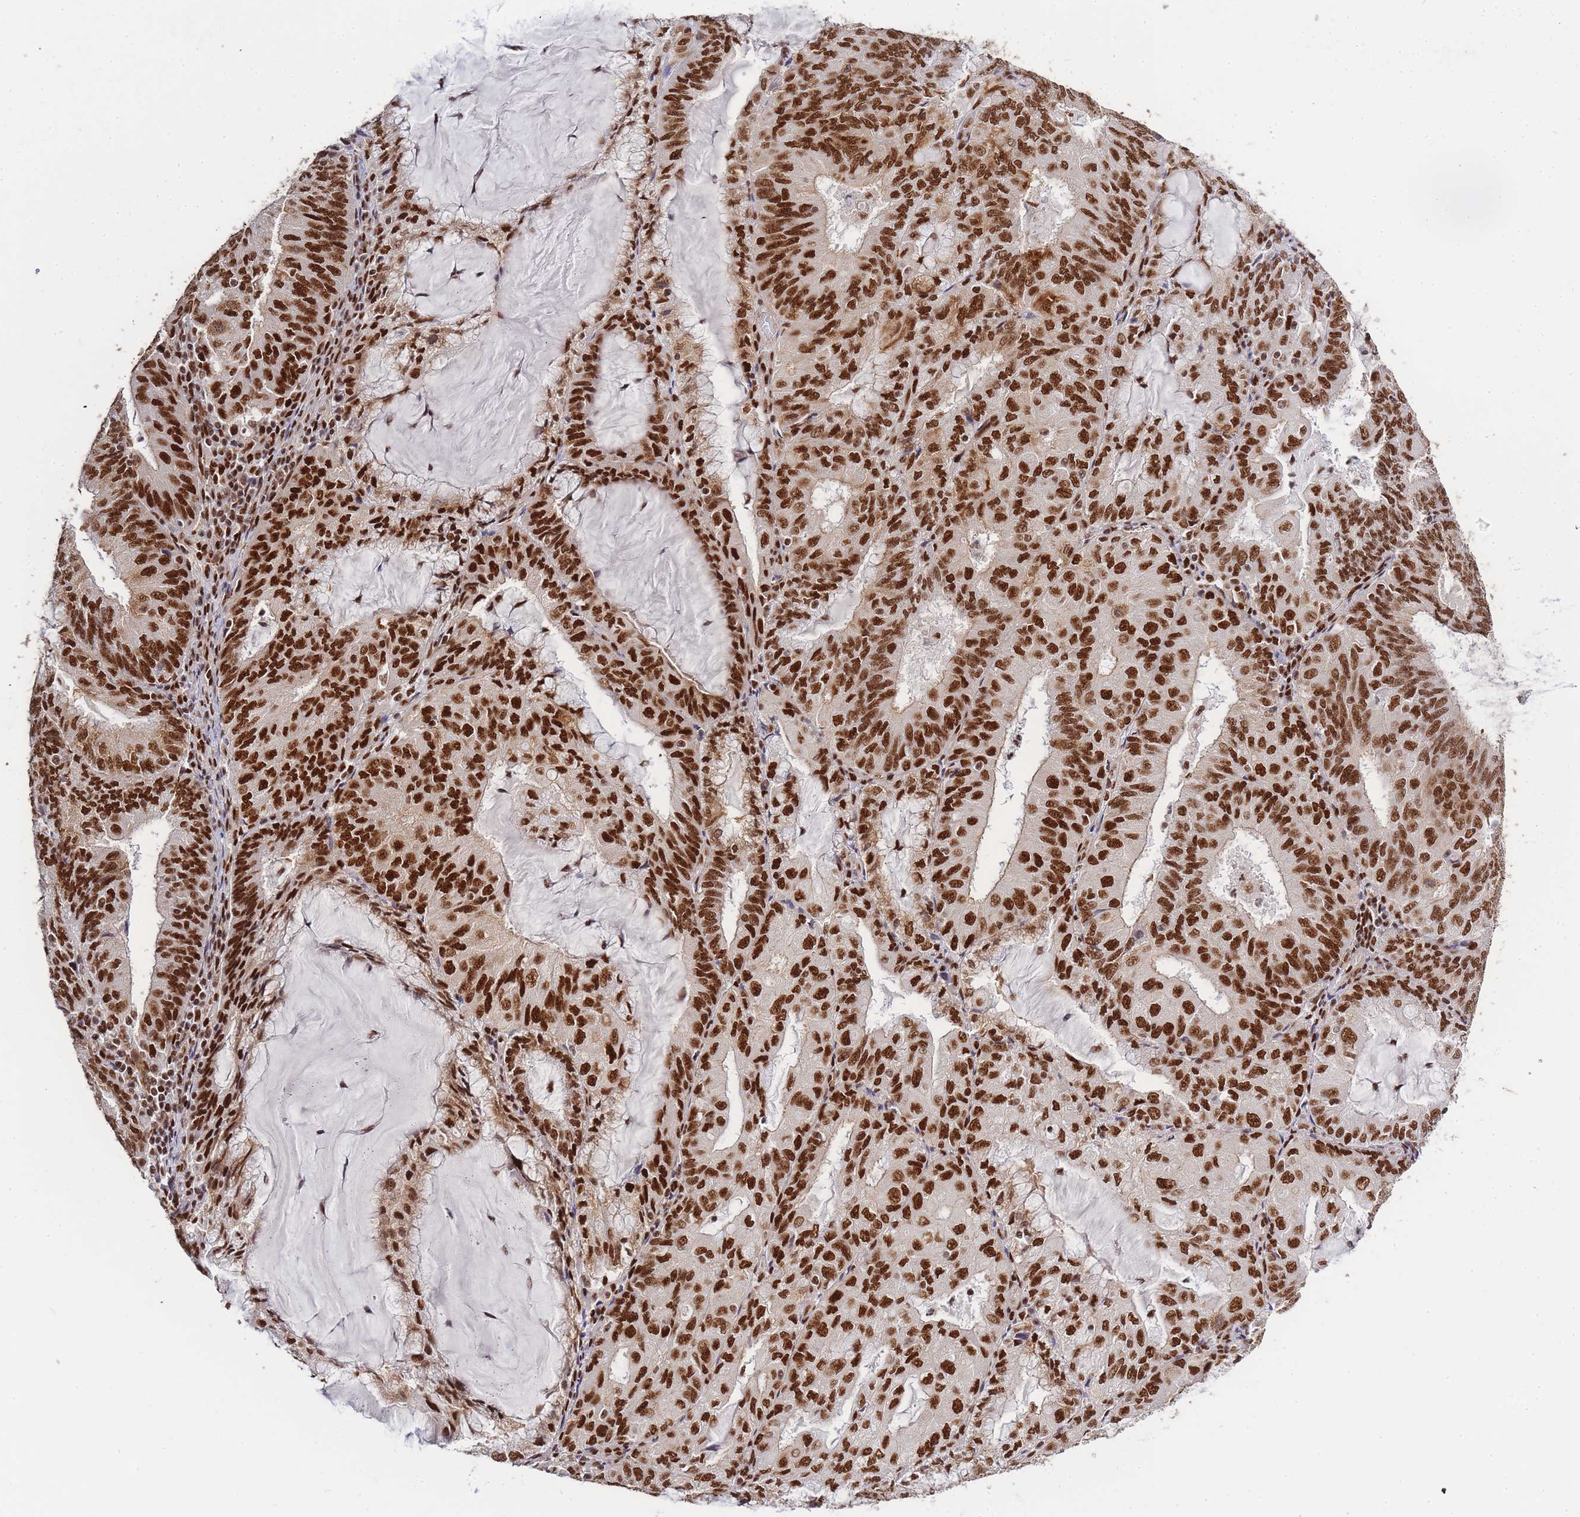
{"staining": {"intensity": "strong", "quantity": ">75%", "location": "nuclear"}, "tissue": "endometrial cancer", "cell_type": "Tumor cells", "image_type": "cancer", "snomed": [{"axis": "morphology", "description": "Adenocarcinoma, NOS"}, {"axis": "topography", "description": "Endometrium"}], "caption": "Endometrial adenocarcinoma tissue reveals strong nuclear expression in approximately >75% of tumor cells, visualized by immunohistochemistry. (IHC, brightfield microscopy, high magnification).", "gene": "PRKDC", "patient": {"sex": "female", "age": 81}}